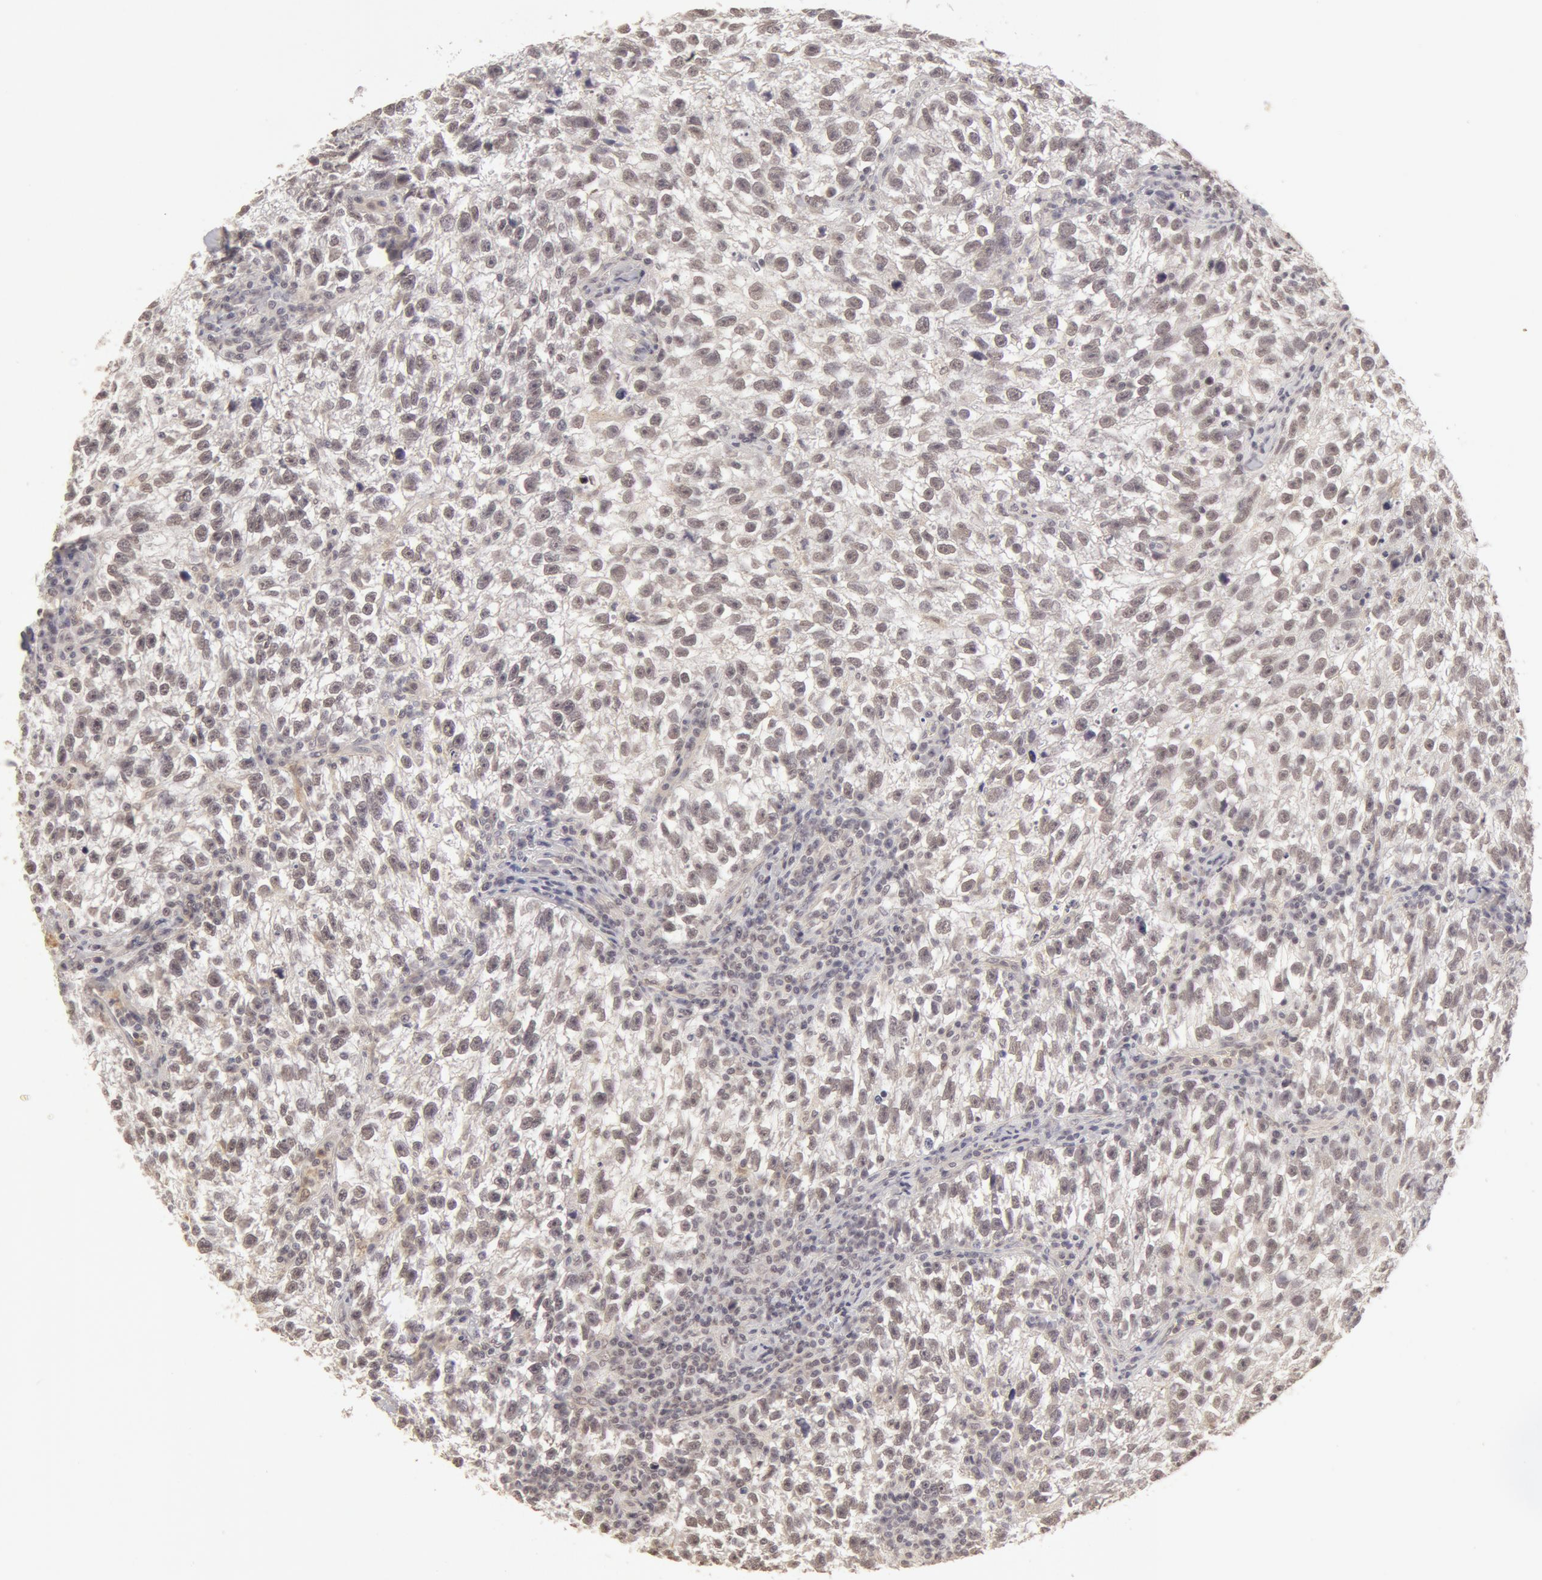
{"staining": {"intensity": "weak", "quantity": ">75%", "location": "nuclear"}, "tissue": "testis cancer", "cell_type": "Tumor cells", "image_type": "cancer", "snomed": [{"axis": "morphology", "description": "Seminoma, NOS"}, {"axis": "topography", "description": "Testis"}], "caption": "An image of human testis seminoma stained for a protein demonstrates weak nuclear brown staining in tumor cells. (brown staining indicates protein expression, while blue staining denotes nuclei).", "gene": "ADAM10", "patient": {"sex": "male", "age": 38}}